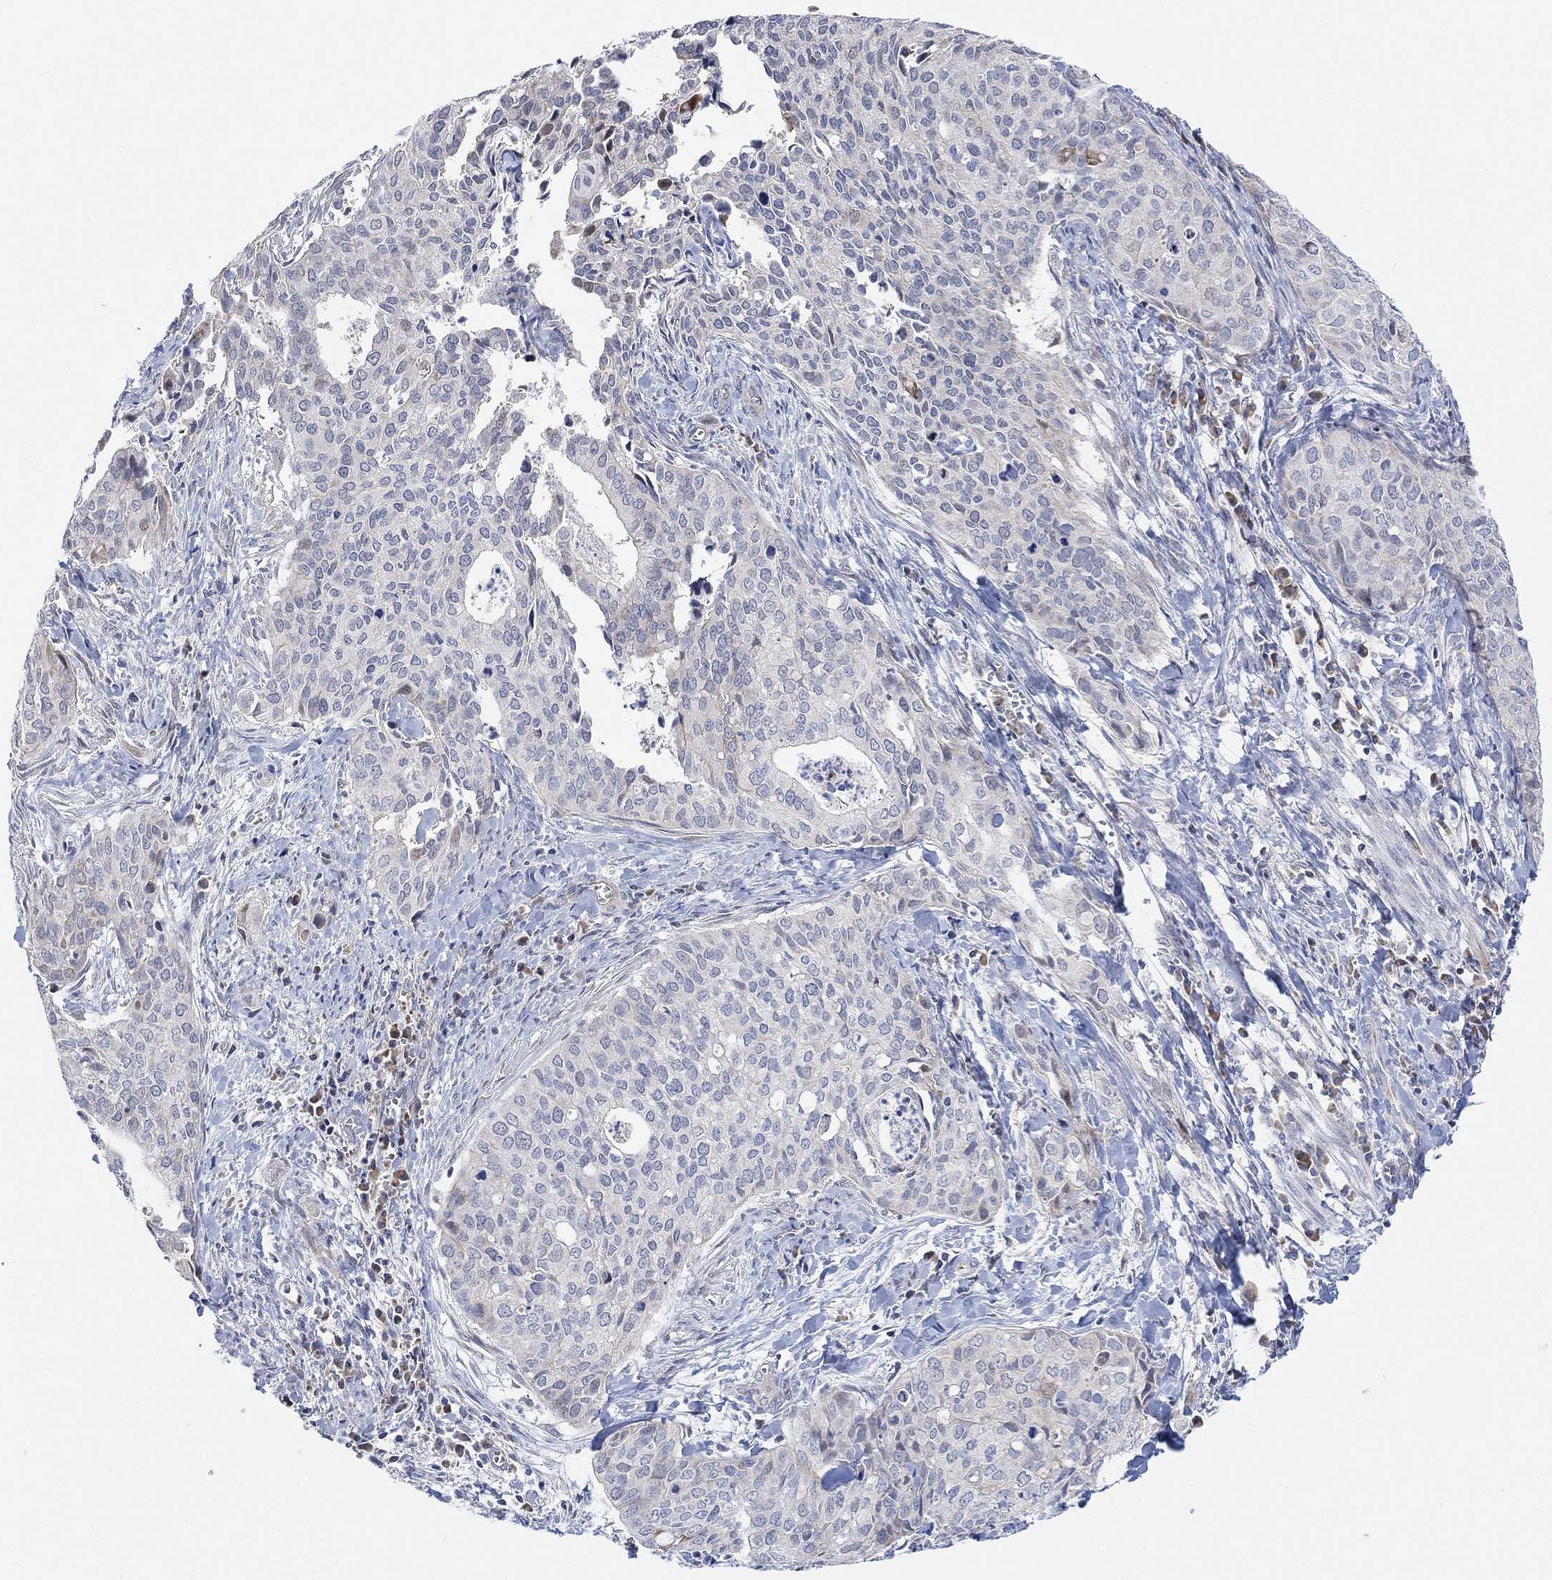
{"staining": {"intensity": "negative", "quantity": "none", "location": "none"}, "tissue": "cervical cancer", "cell_type": "Tumor cells", "image_type": "cancer", "snomed": [{"axis": "morphology", "description": "Squamous cell carcinoma, NOS"}, {"axis": "topography", "description": "Cervix"}], "caption": "Cervical cancer (squamous cell carcinoma) was stained to show a protein in brown. There is no significant positivity in tumor cells.", "gene": "CNTF", "patient": {"sex": "female", "age": 29}}